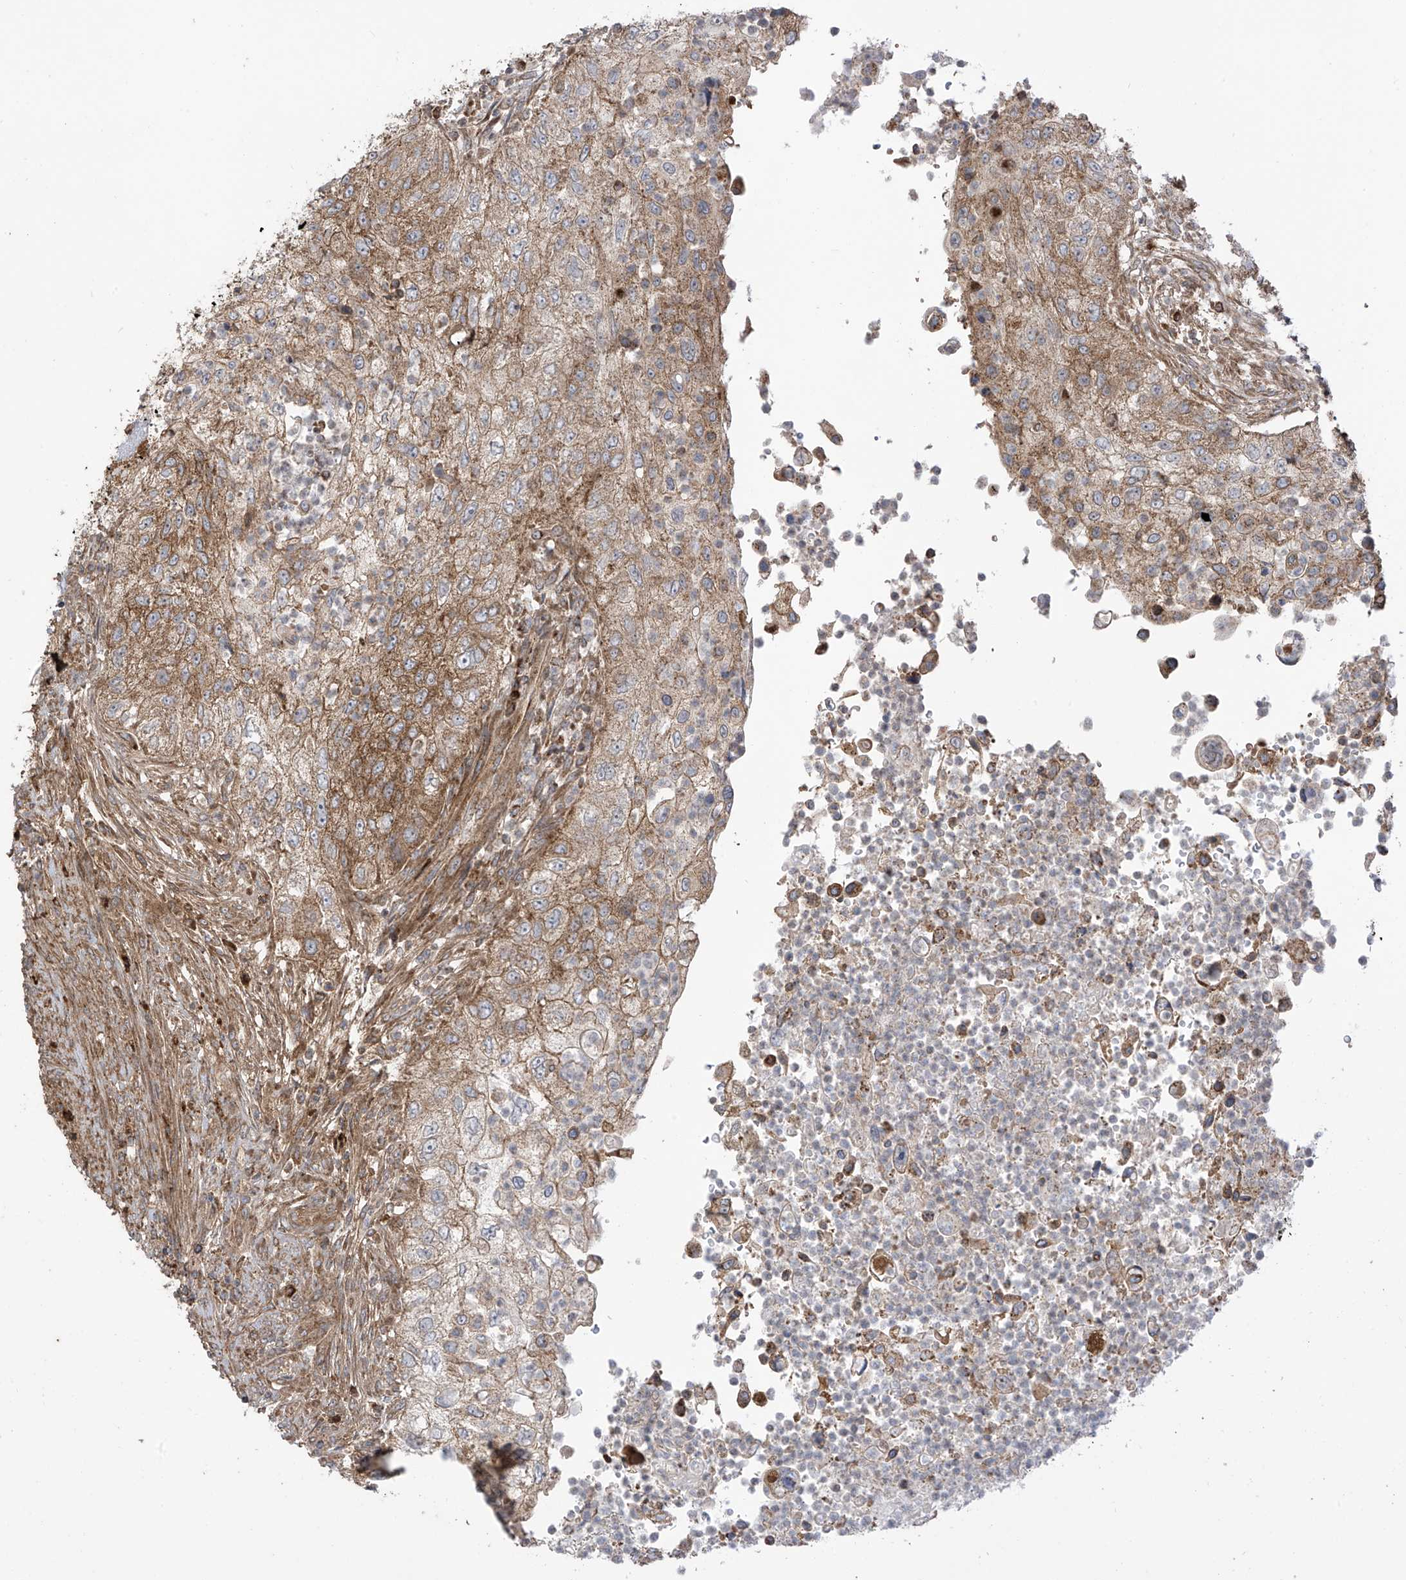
{"staining": {"intensity": "moderate", "quantity": ">75%", "location": "cytoplasmic/membranous"}, "tissue": "urothelial cancer", "cell_type": "Tumor cells", "image_type": "cancer", "snomed": [{"axis": "morphology", "description": "Urothelial carcinoma, High grade"}, {"axis": "topography", "description": "Urinary bladder"}], "caption": "Urothelial cancer stained with immunohistochemistry demonstrates moderate cytoplasmic/membranous positivity in approximately >75% of tumor cells. The staining was performed using DAB to visualize the protein expression in brown, while the nuclei were stained in blue with hematoxylin (Magnification: 20x).", "gene": "REPS1", "patient": {"sex": "female", "age": 60}}